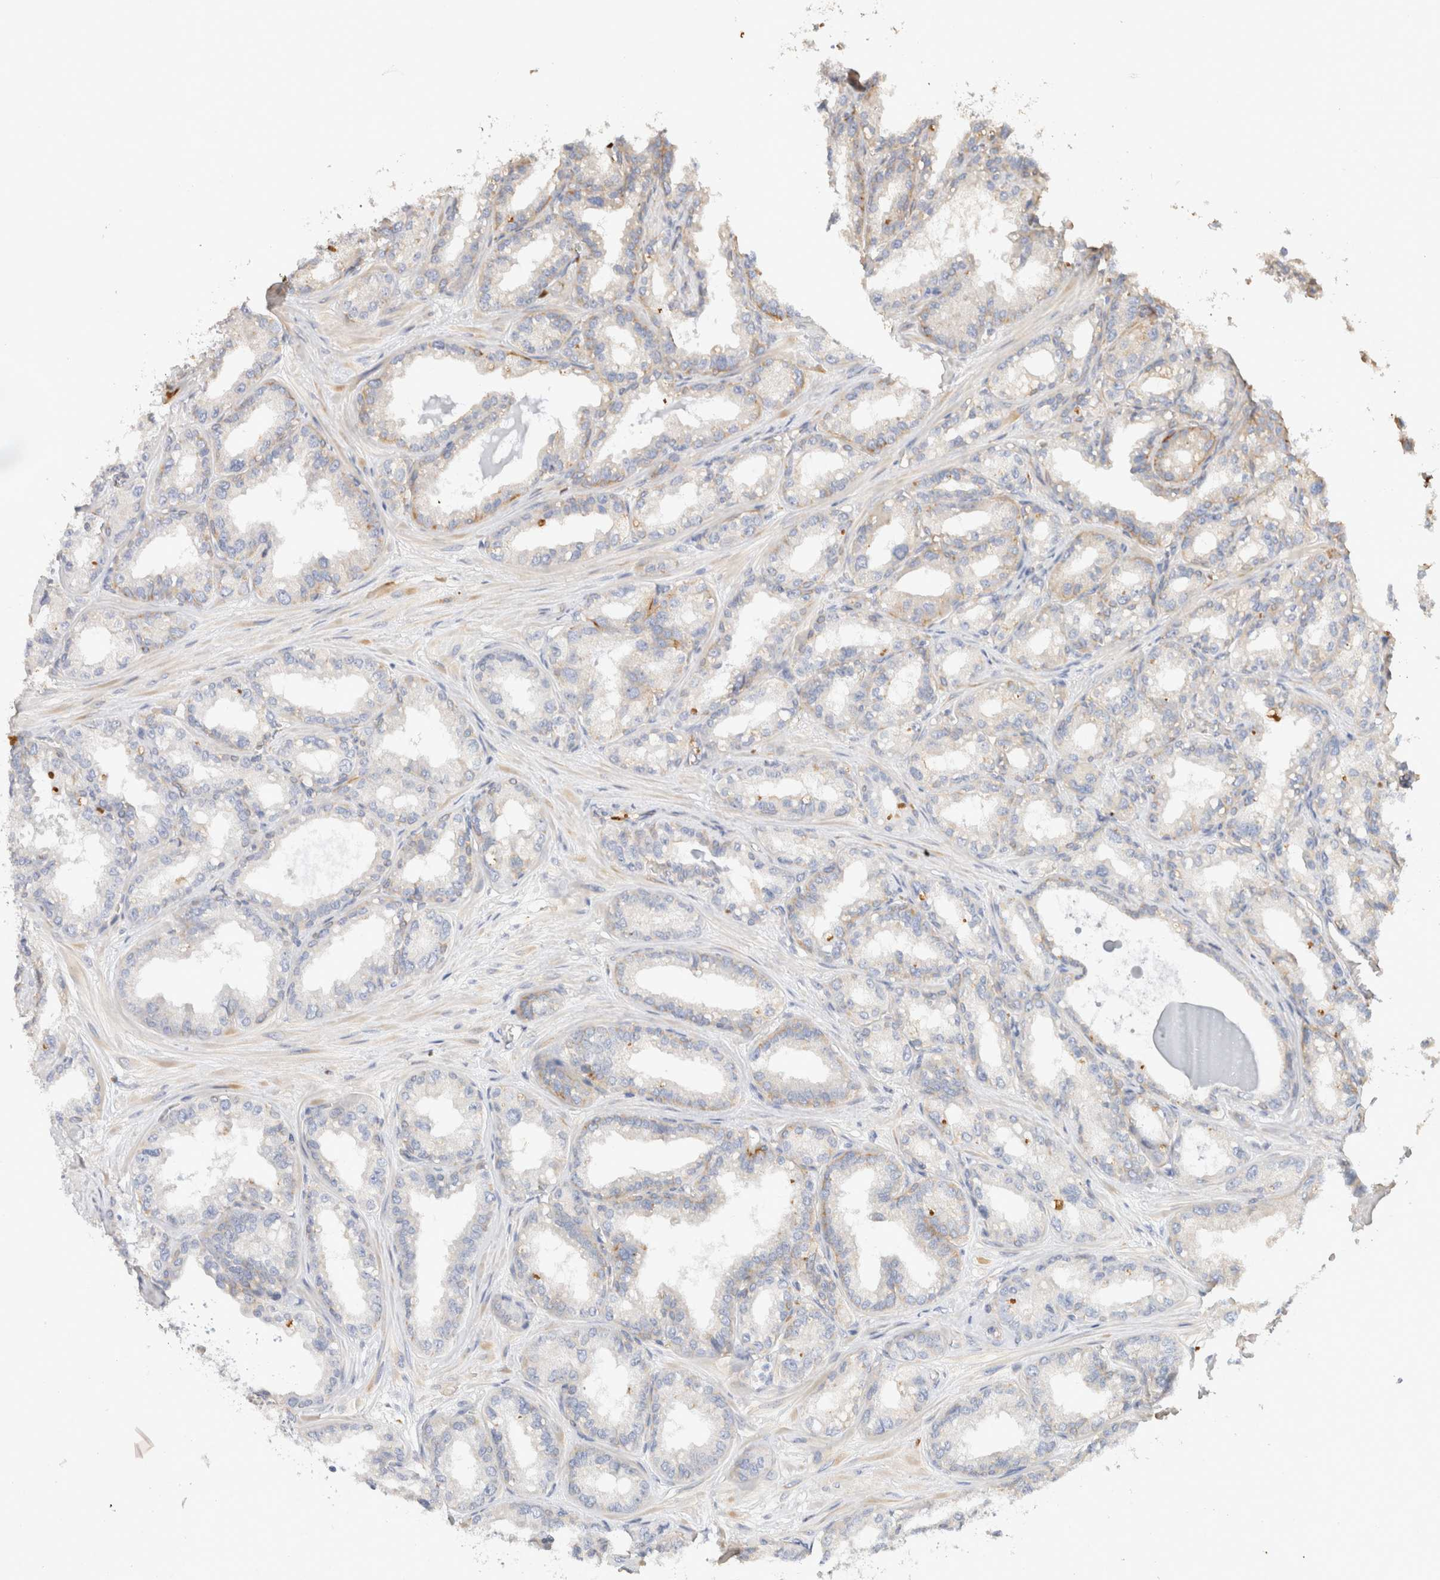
{"staining": {"intensity": "weak", "quantity": "<25%", "location": "cytoplasmic/membranous"}, "tissue": "seminal vesicle", "cell_type": "Glandular cells", "image_type": "normal", "snomed": [{"axis": "morphology", "description": "Normal tissue, NOS"}, {"axis": "topography", "description": "Prostate"}, {"axis": "topography", "description": "Seminal veicle"}], "caption": "IHC image of normal seminal vesicle: human seminal vesicle stained with DAB demonstrates no significant protein staining in glandular cells. (Brightfield microscopy of DAB IHC at high magnification).", "gene": "PROS1", "patient": {"sex": "male", "age": 51}}